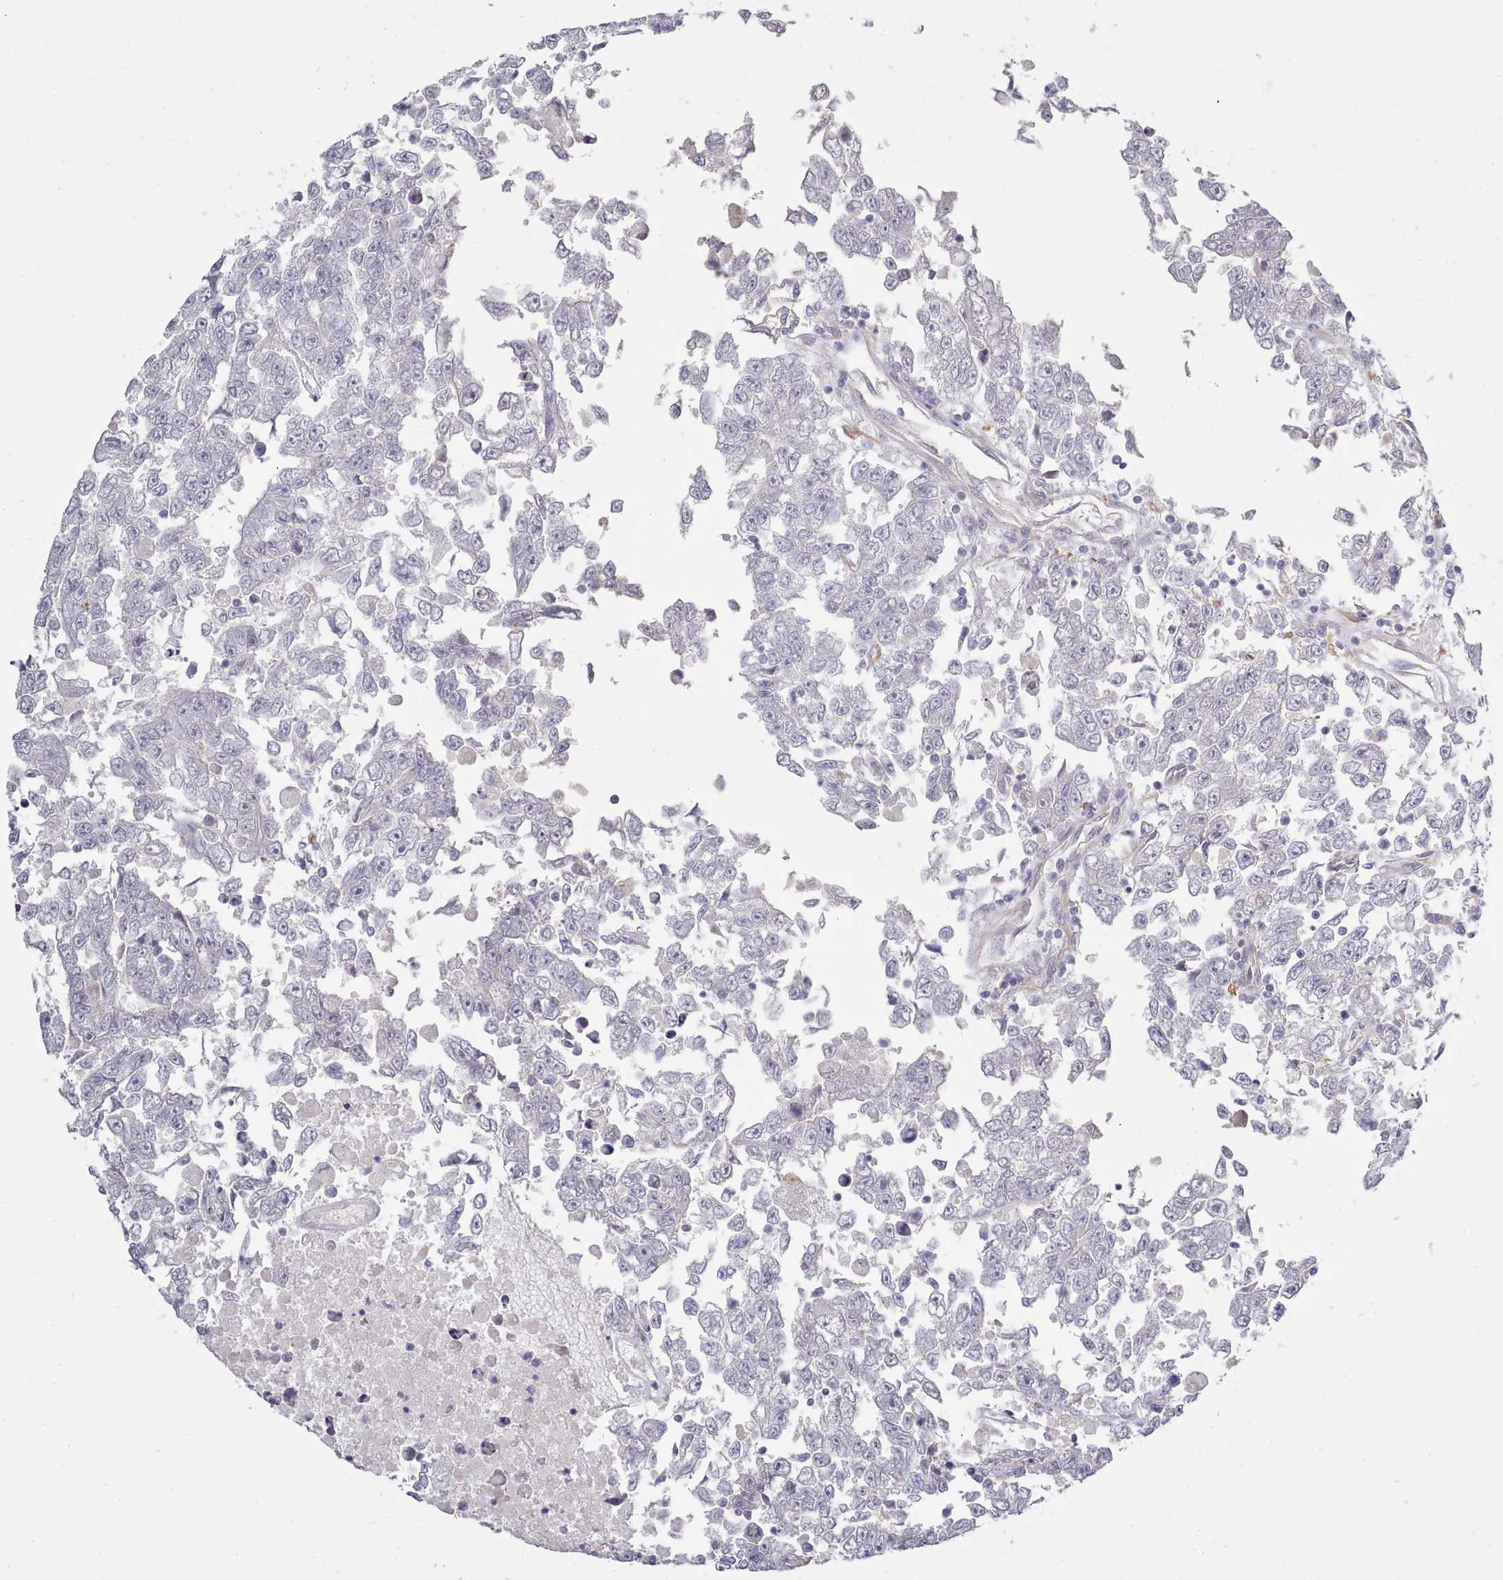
{"staining": {"intensity": "negative", "quantity": "none", "location": "none"}, "tissue": "testis cancer", "cell_type": "Tumor cells", "image_type": "cancer", "snomed": [{"axis": "morphology", "description": "Carcinoma, Embryonal, NOS"}, {"axis": "topography", "description": "Testis"}], "caption": "Micrograph shows no significant protein expression in tumor cells of testis cancer.", "gene": "ZC3H13", "patient": {"sex": "male", "age": 25}}